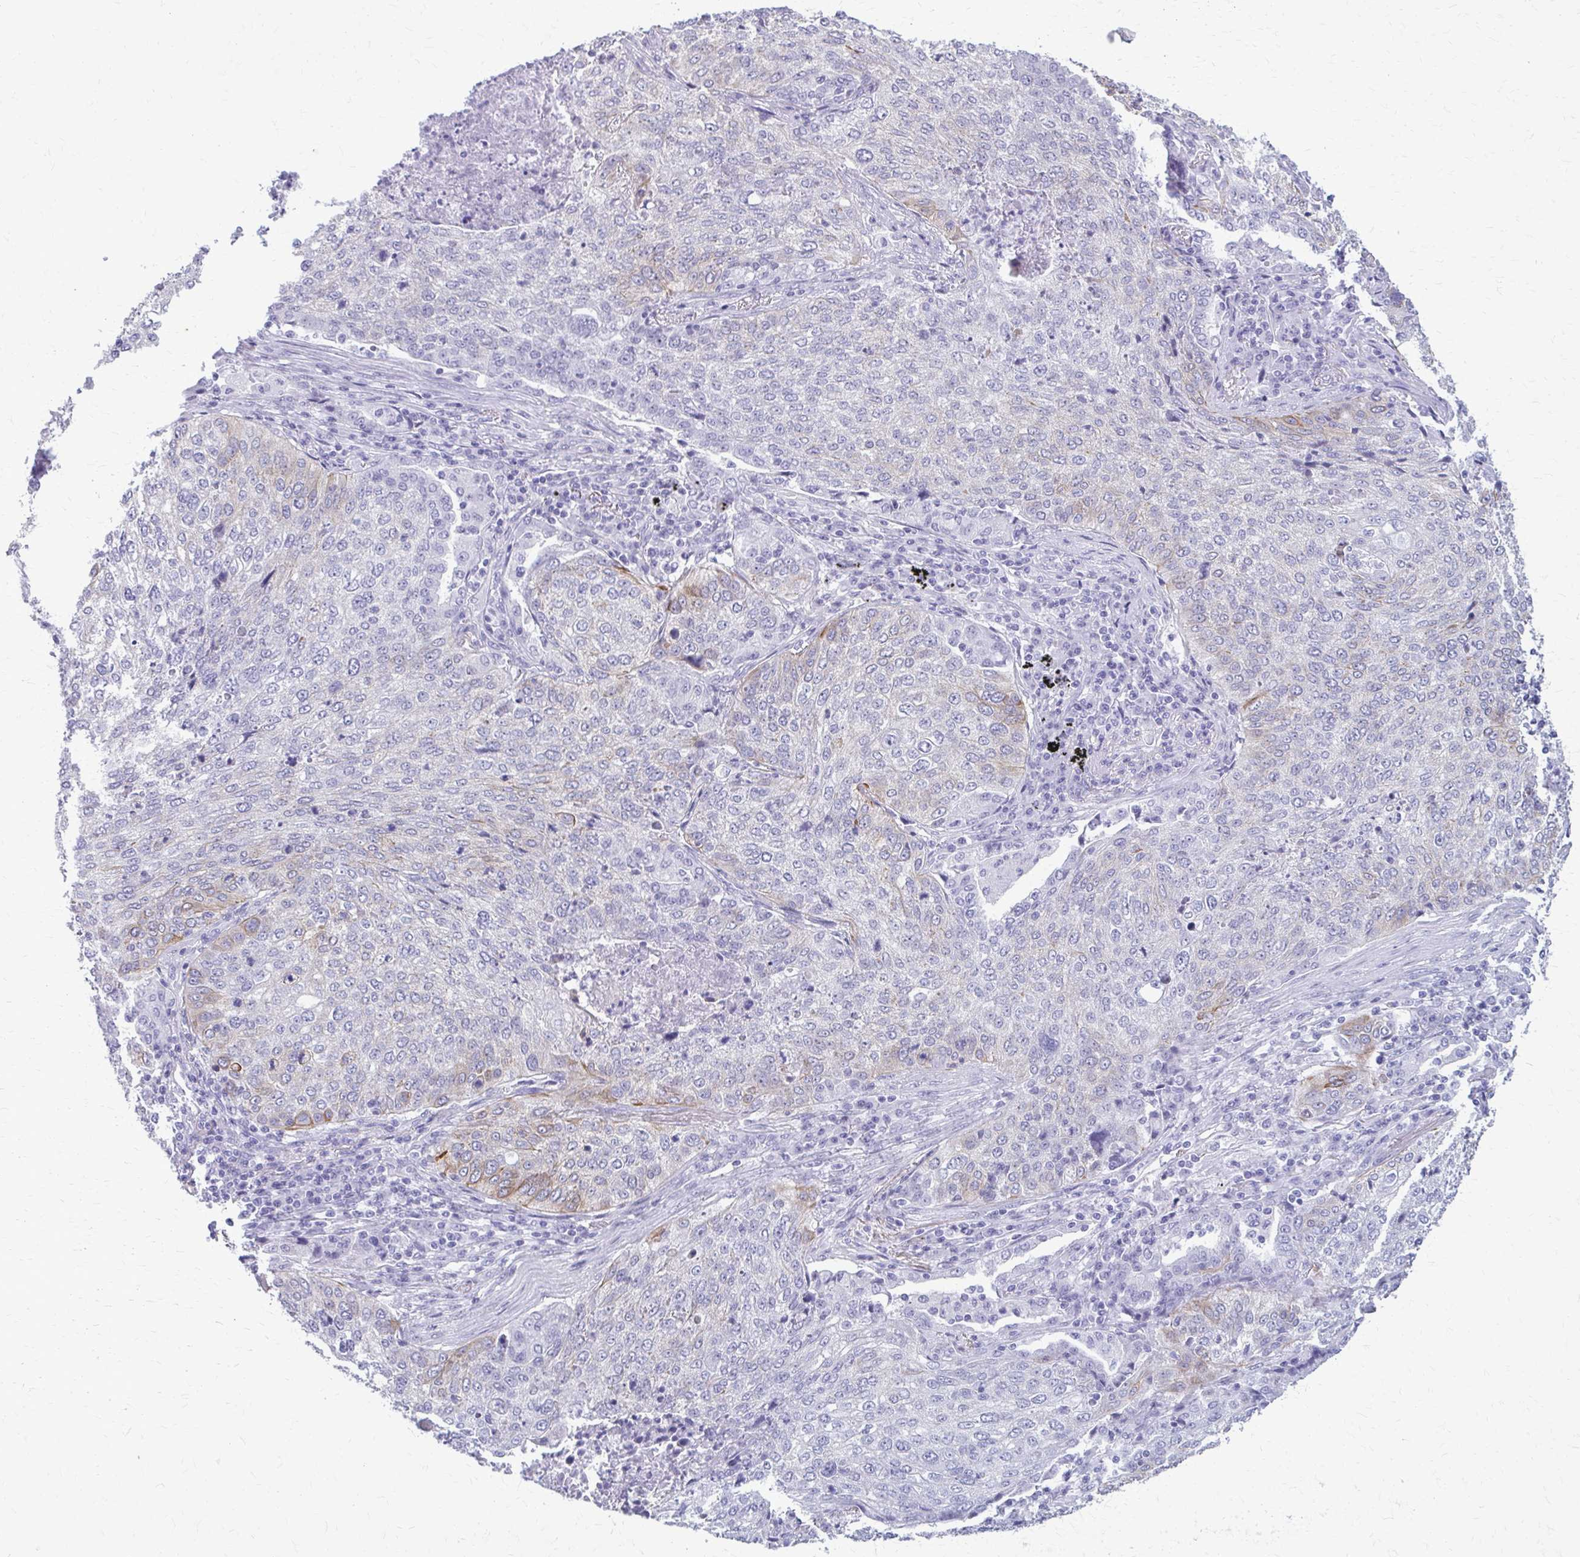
{"staining": {"intensity": "strong", "quantity": "<25%", "location": "cytoplasmic/membranous"}, "tissue": "lung cancer", "cell_type": "Tumor cells", "image_type": "cancer", "snomed": [{"axis": "morphology", "description": "Squamous cell carcinoma, NOS"}, {"axis": "topography", "description": "Lung"}], "caption": "Protein staining exhibits strong cytoplasmic/membranous positivity in about <25% of tumor cells in lung cancer.", "gene": "KRT5", "patient": {"sex": "male", "age": 63}}